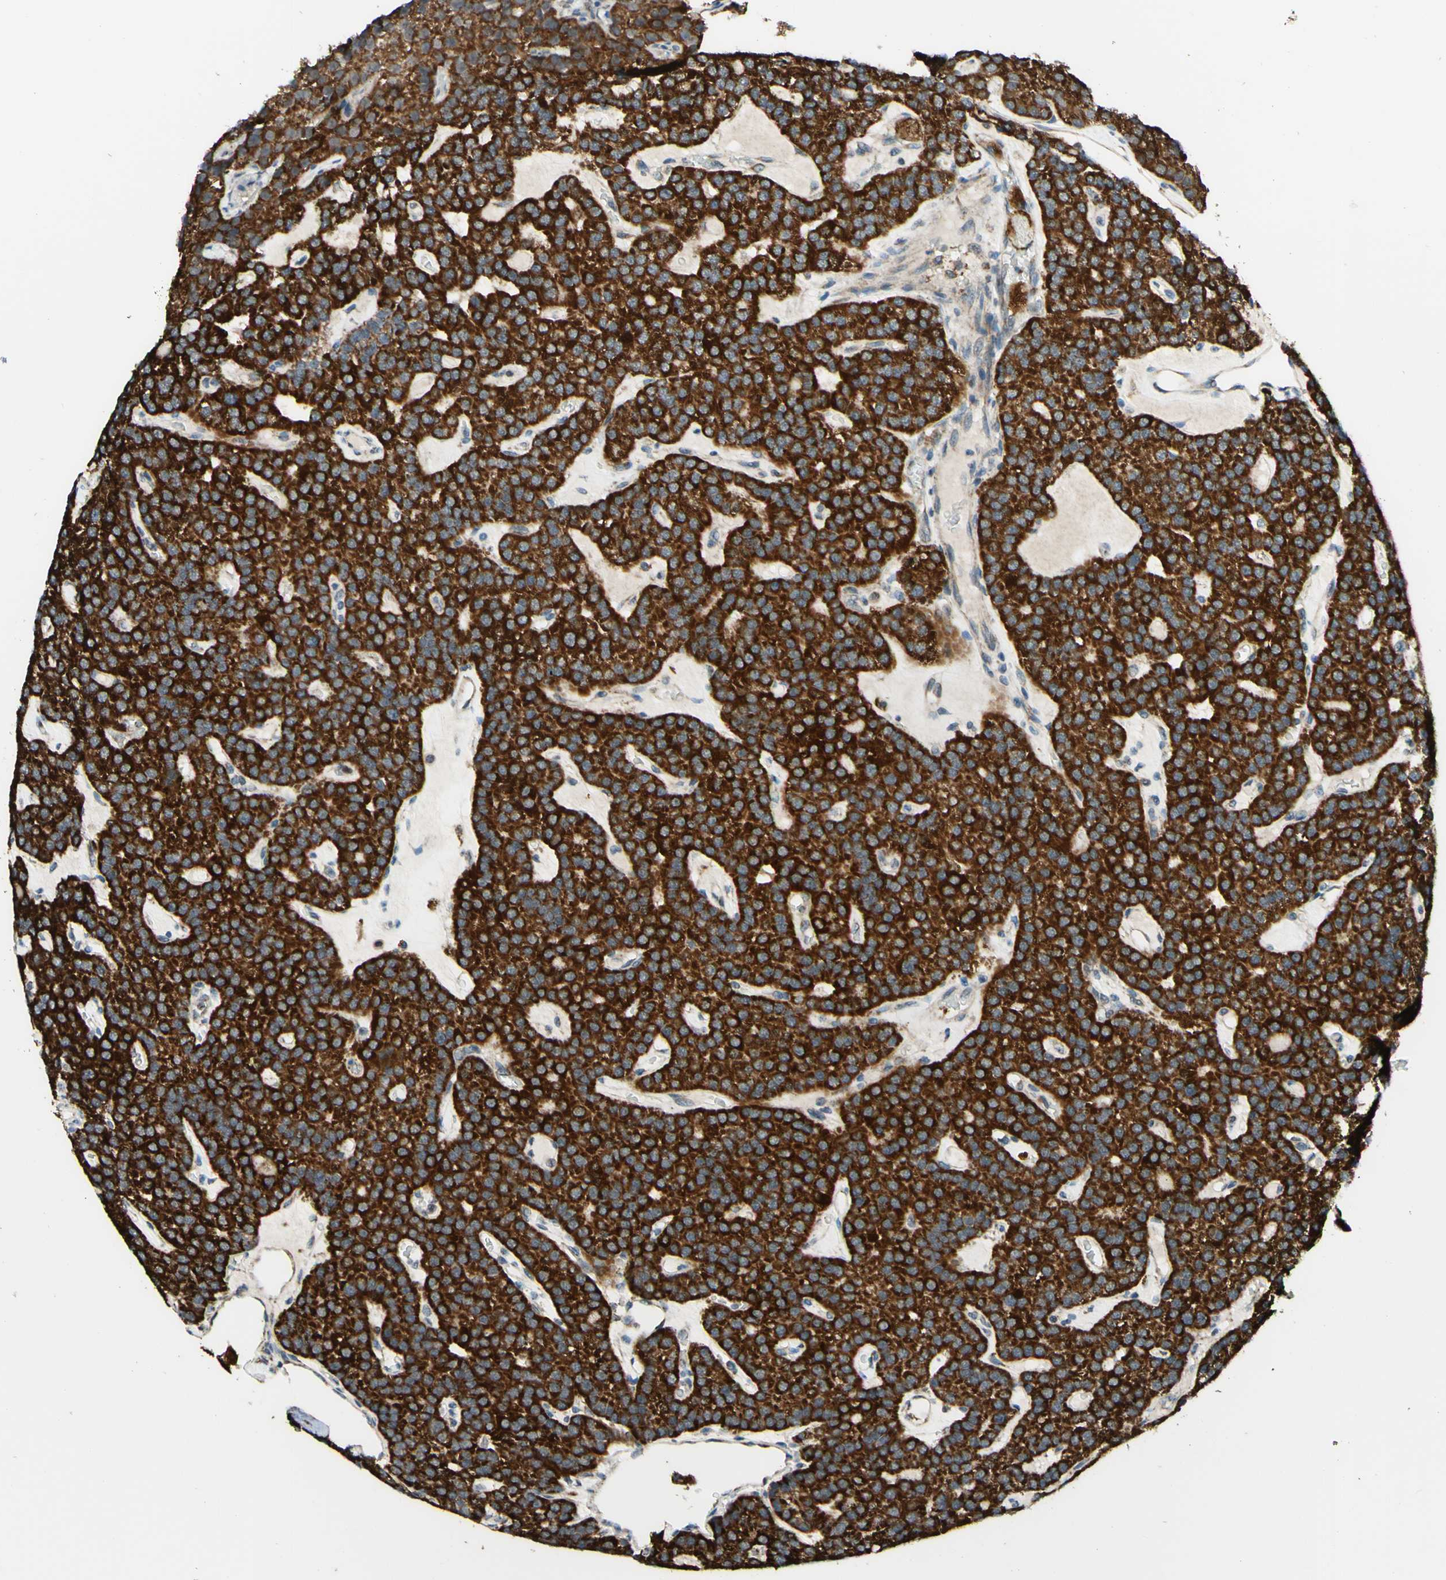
{"staining": {"intensity": "strong", "quantity": ">75%", "location": "cytoplasmic/membranous"}, "tissue": "parathyroid gland", "cell_type": "Glandular cells", "image_type": "normal", "snomed": [{"axis": "morphology", "description": "Normal tissue, NOS"}, {"axis": "morphology", "description": "Adenoma, NOS"}, {"axis": "topography", "description": "Parathyroid gland"}], "caption": "An image showing strong cytoplasmic/membranous positivity in approximately >75% of glandular cells in unremarkable parathyroid gland, as visualized by brown immunohistochemical staining.", "gene": "DHRS3", "patient": {"sex": "female", "age": 86}}